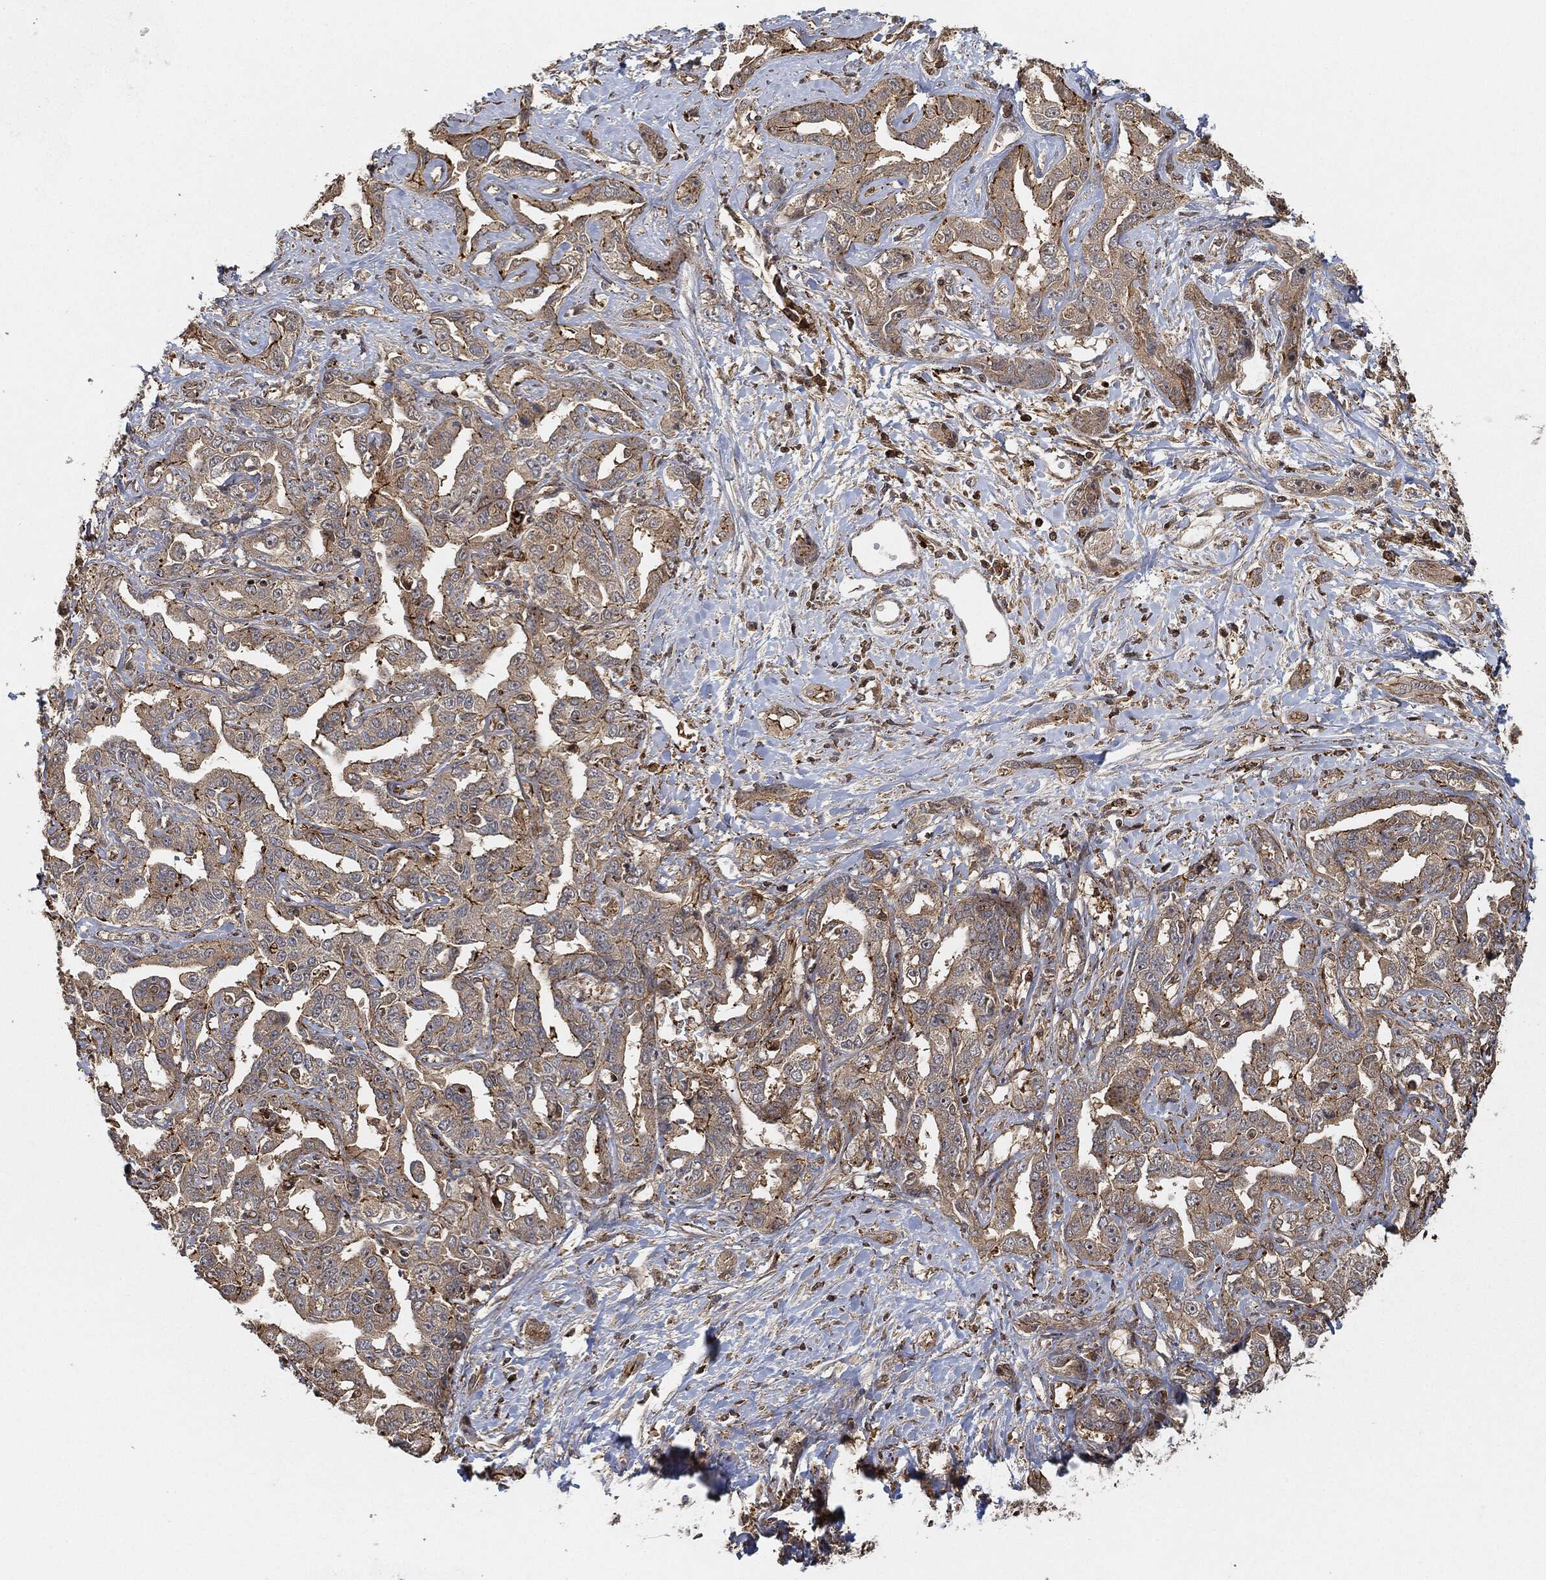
{"staining": {"intensity": "strong", "quantity": "<25%", "location": "cytoplasmic/membranous"}, "tissue": "liver cancer", "cell_type": "Tumor cells", "image_type": "cancer", "snomed": [{"axis": "morphology", "description": "Cholangiocarcinoma"}, {"axis": "topography", "description": "Liver"}], "caption": "Cholangiocarcinoma (liver) was stained to show a protein in brown. There is medium levels of strong cytoplasmic/membranous positivity in about <25% of tumor cells.", "gene": "TPT1", "patient": {"sex": "male", "age": 59}}